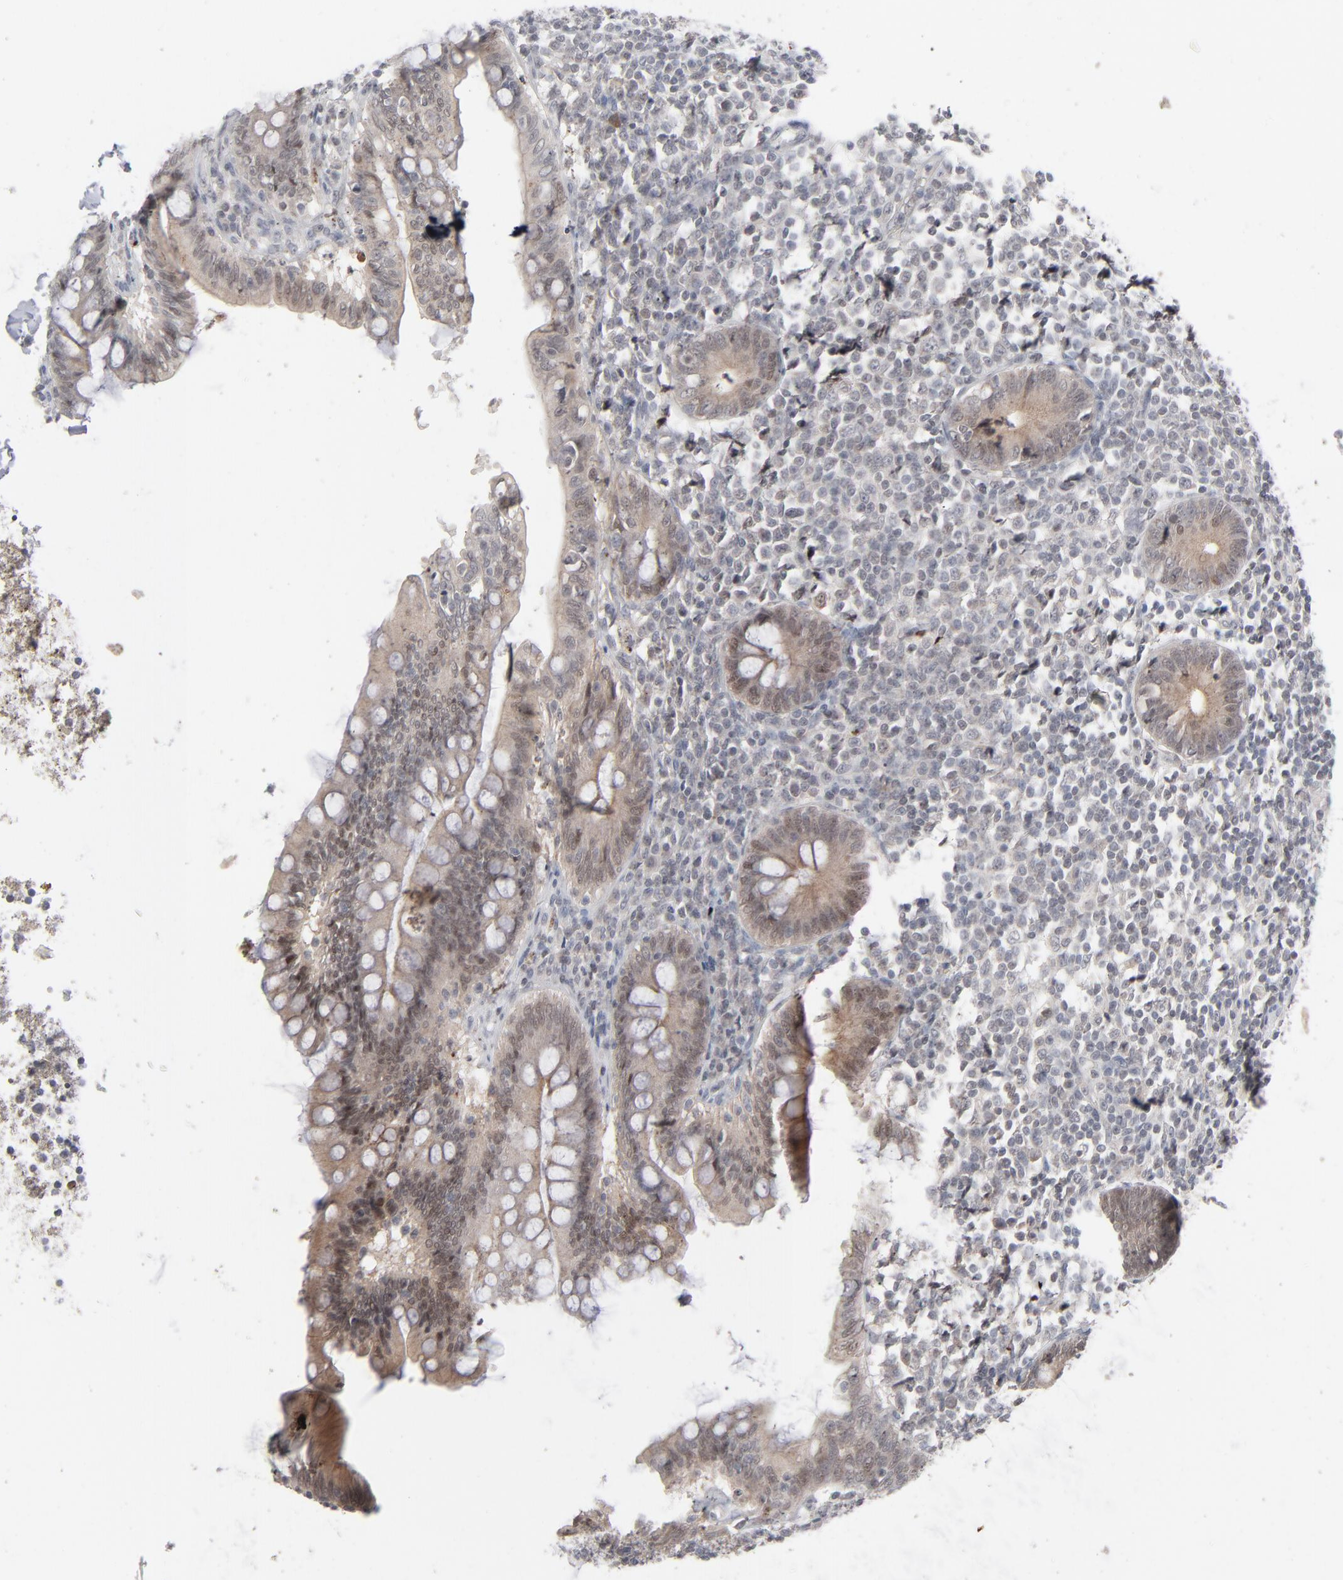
{"staining": {"intensity": "moderate", "quantity": ">75%", "location": "cytoplasmic/membranous"}, "tissue": "appendix", "cell_type": "Glandular cells", "image_type": "normal", "snomed": [{"axis": "morphology", "description": "Normal tissue, NOS"}, {"axis": "topography", "description": "Appendix"}], "caption": "DAB (3,3'-diaminobenzidine) immunohistochemical staining of normal human appendix reveals moderate cytoplasmic/membranous protein positivity in about >75% of glandular cells. (DAB IHC with brightfield microscopy, high magnification).", "gene": "POF1B", "patient": {"sex": "female", "age": 66}}